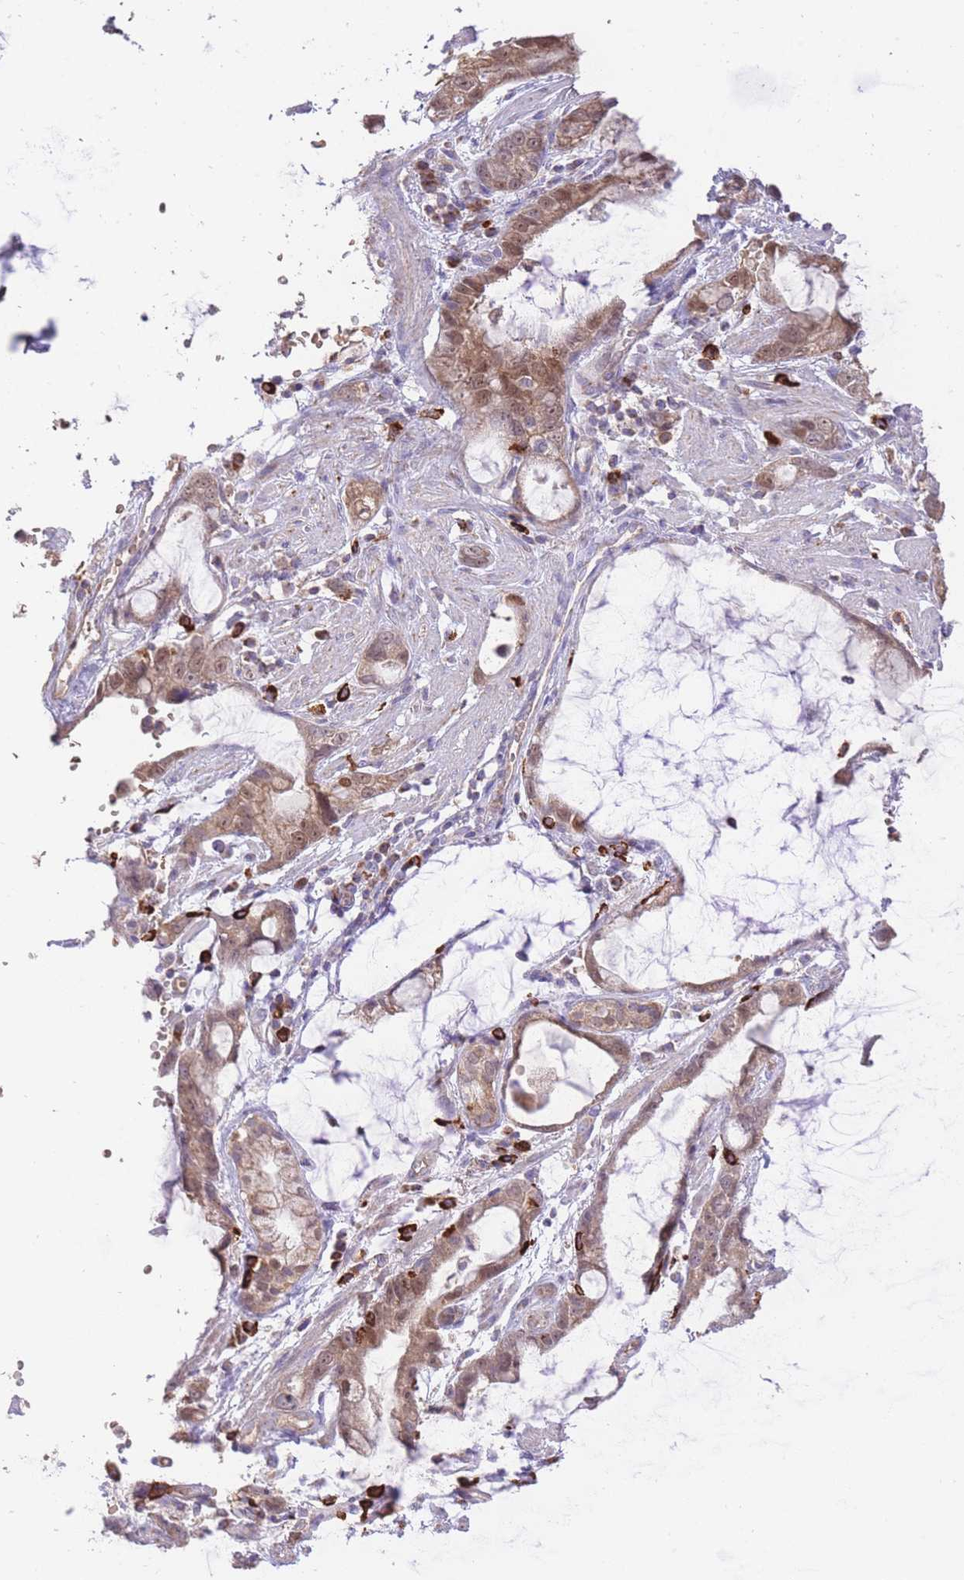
{"staining": {"intensity": "moderate", "quantity": ">75%", "location": "cytoplasmic/membranous,nuclear"}, "tissue": "stomach cancer", "cell_type": "Tumor cells", "image_type": "cancer", "snomed": [{"axis": "morphology", "description": "Adenocarcinoma, NOS"}, {"axis": "topography", "description": "Stomach"}], "caption": "Moderate cytoplasmic/membranous and nuclear positivity is seen in about >75% of tumor cells in adenocarcinoma (stomach).", "gene": "PREP", "patient": {"sex": "male", "age": 55}}